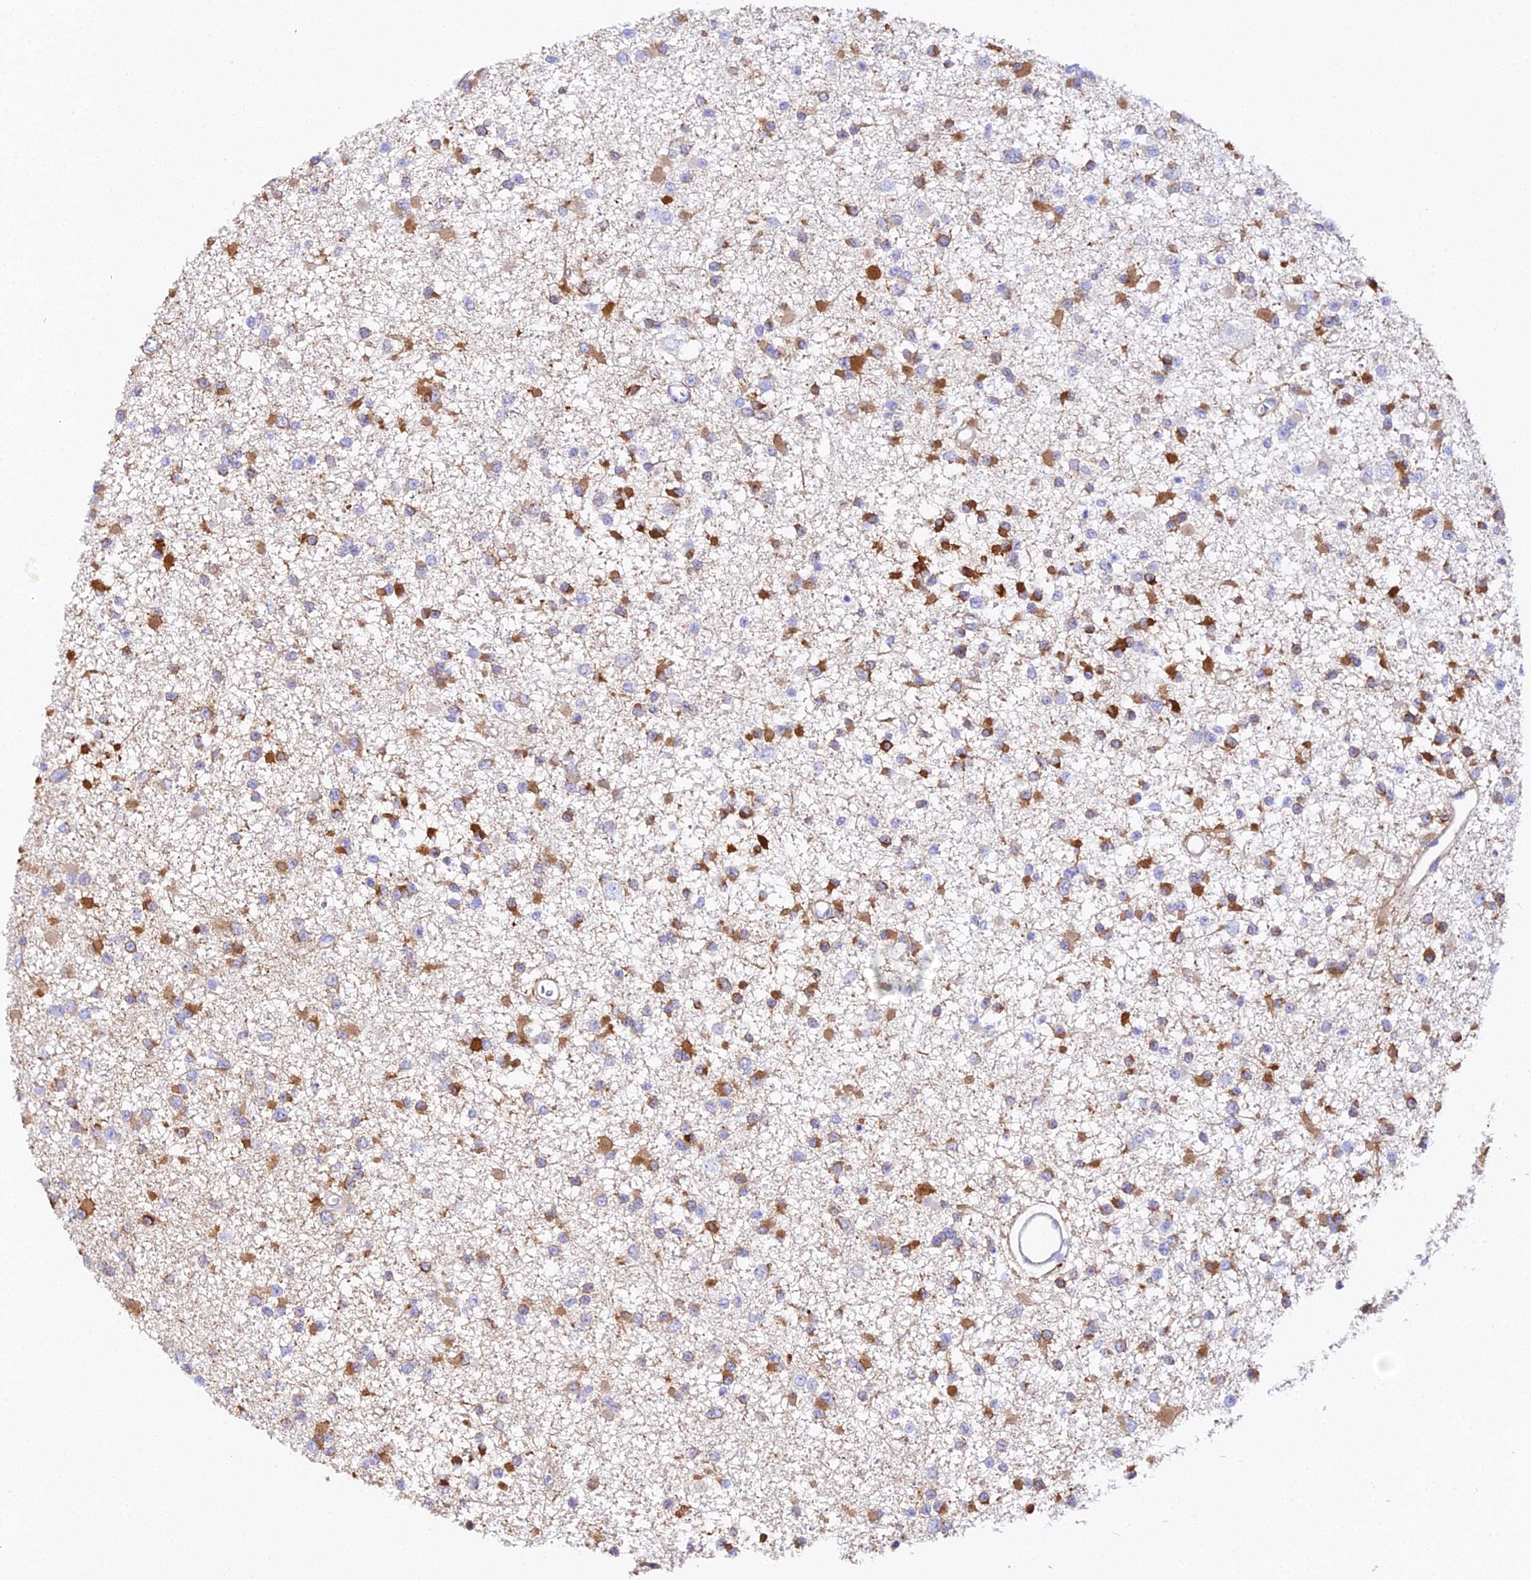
{"staining": {"intensity": "strong", "quantity": "25%-75%", "location": "cytoplasmic/membranous"}, "tissue": "glioma", "cell_type": "Tumor cells", "image_type": "cancer", "snomed": [{"axis": "morphology", "description": "Glioma, malignant, Low grade"}, {"axis": "topography", "description": "Brain"}], "caption": "Protein expression analysis of human malignant low-grade glioma reveals strong cytoplasmic/membranous staining in approximately 25%-75% of tumor cells. (brown staining indicates protein expression, while blue staining denotes nuclei).", "gene": "CFAP45", "patient": {"sex": "female", "age": 22}}